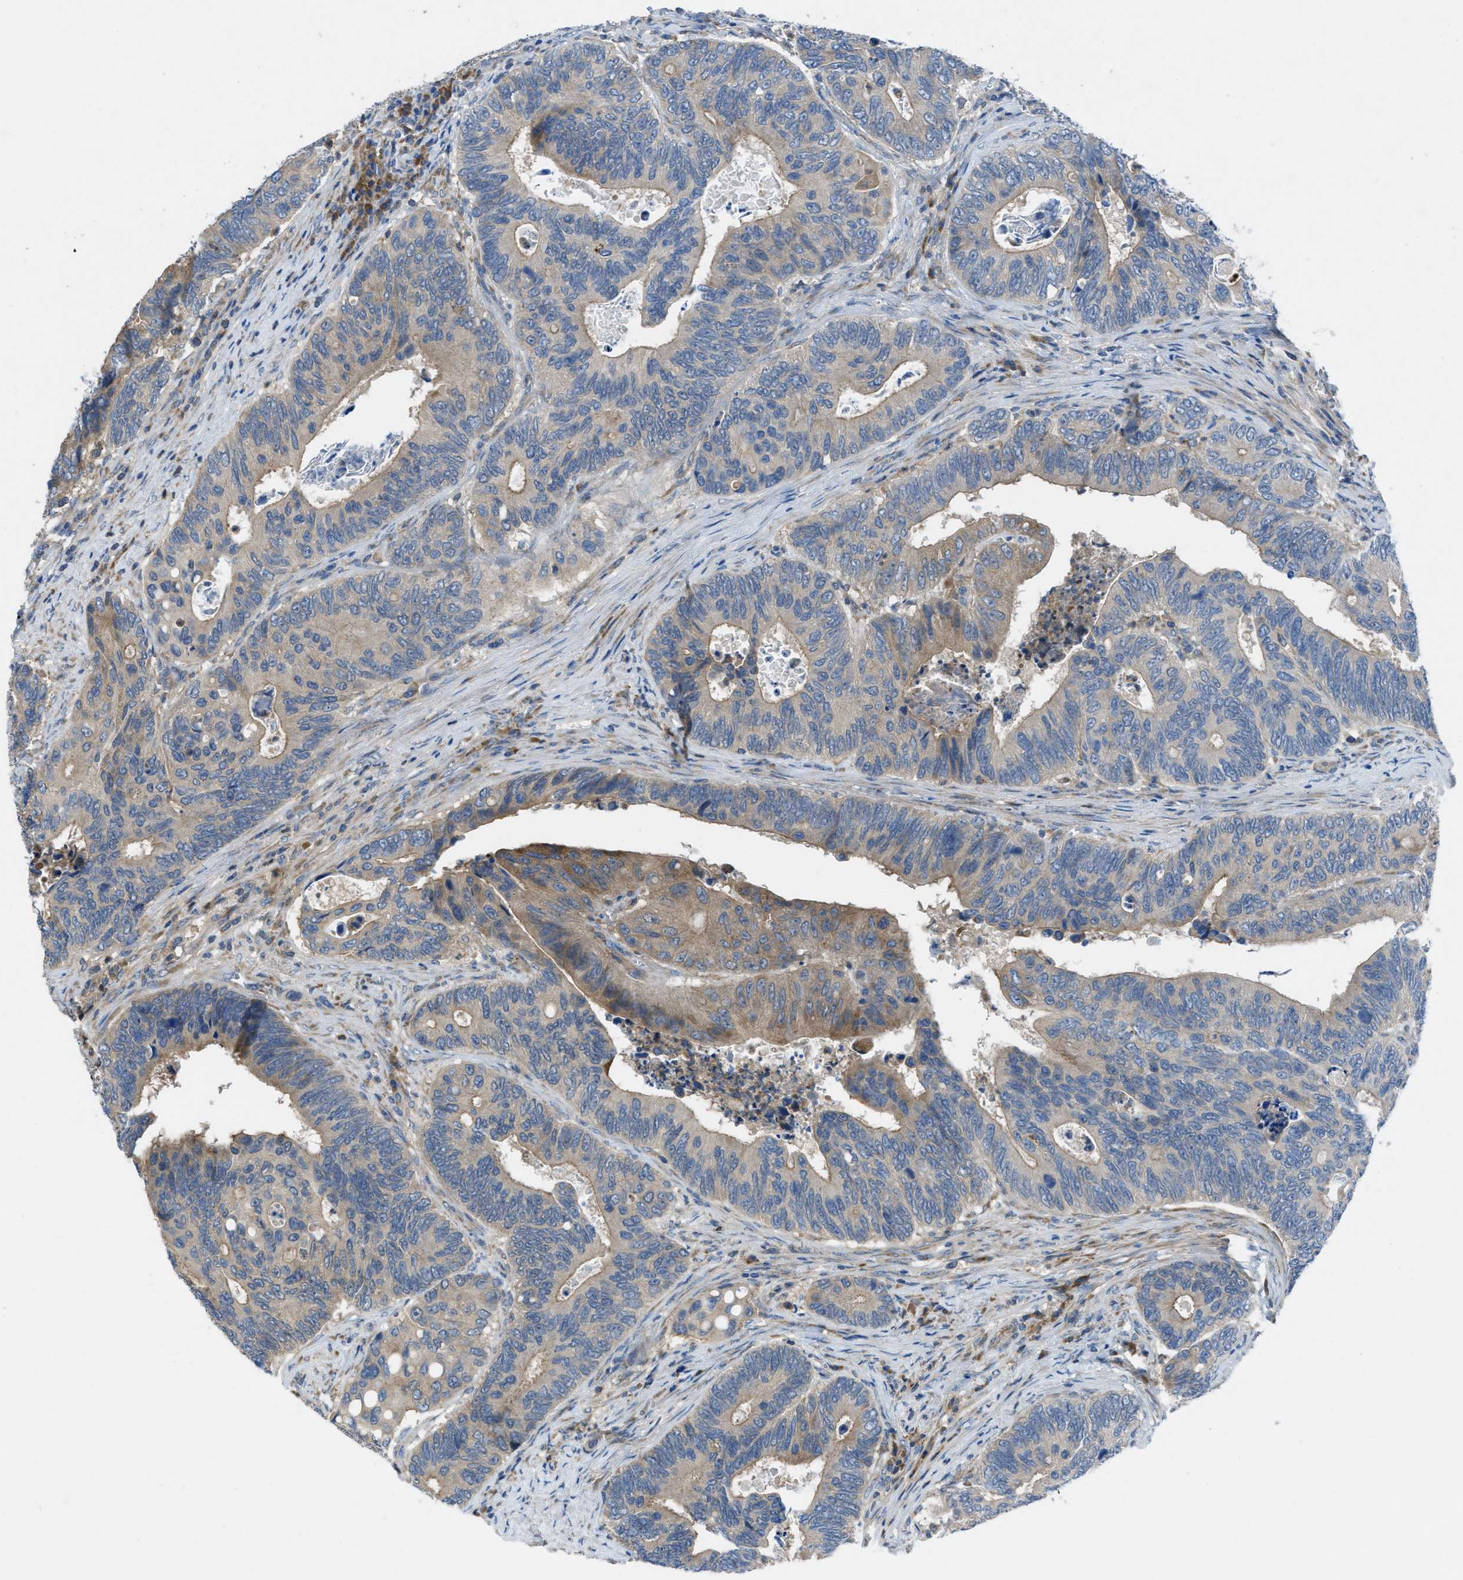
{"staining": {"intensity": "moderate", "quantity": "<25%", "location": "cytoplasmic/membranous"}, "tissue": "colorectal cancer", "cell_type": "Tumor cells", "image_type": "cancer", "snomed": [{"axis": "morphology", "description": "Inflammation, NOS"}, {"axis": "morphology", "description": "Adenocarcinoma, NOS"}, {"axis": "topography", "description": "Colon"}], "caption": "Immunohistochemical staining of human colorectal cancer reveals low levels of moderate cytoplasmic/membranous protein positivity in approximately <25% of tumor cells.", "gene": "MAP3K20", "patient": {"sex": "male", "age": 72}}